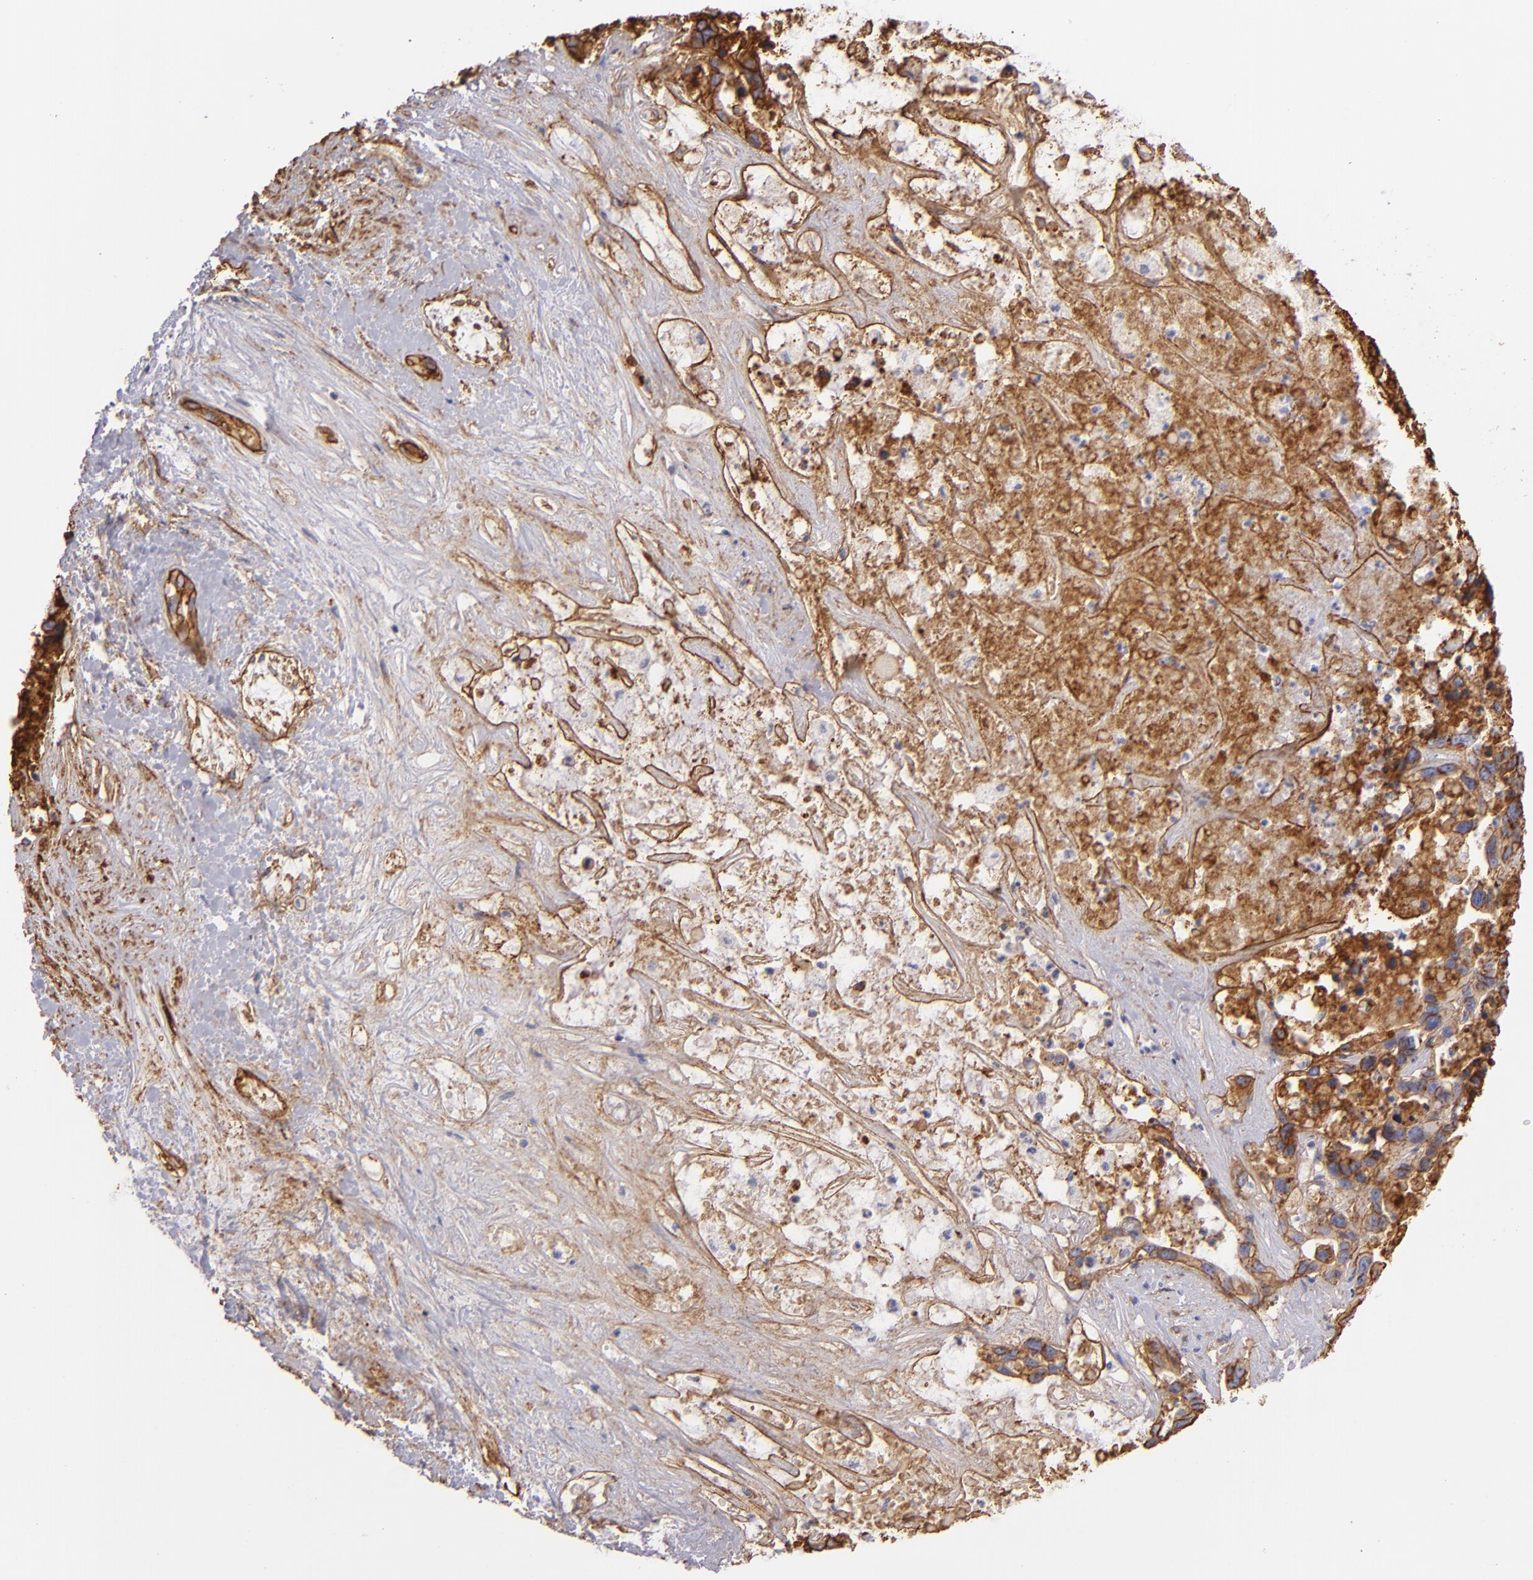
{"staining": {"intensity": "moderate", "quantity": ">75%", "location": "cytoplasmic/membranous"}, "tissue": "liver cancer", "cell_type": "Tumor cells", "image_type": "cancer", "snomed": [{"axis": "morphology", "description": "Cholangiocarcinoma"}, {"axis": "topography", "description": "Liver"}], "caption": "Immunohistochemical staining of liver cancer exhibits medium levels of moderate cytoplasmic/membranous positivity in about >75% of tumor cells.", "gene": "CD151", "patient": {"sex": "female", "age": 65}}